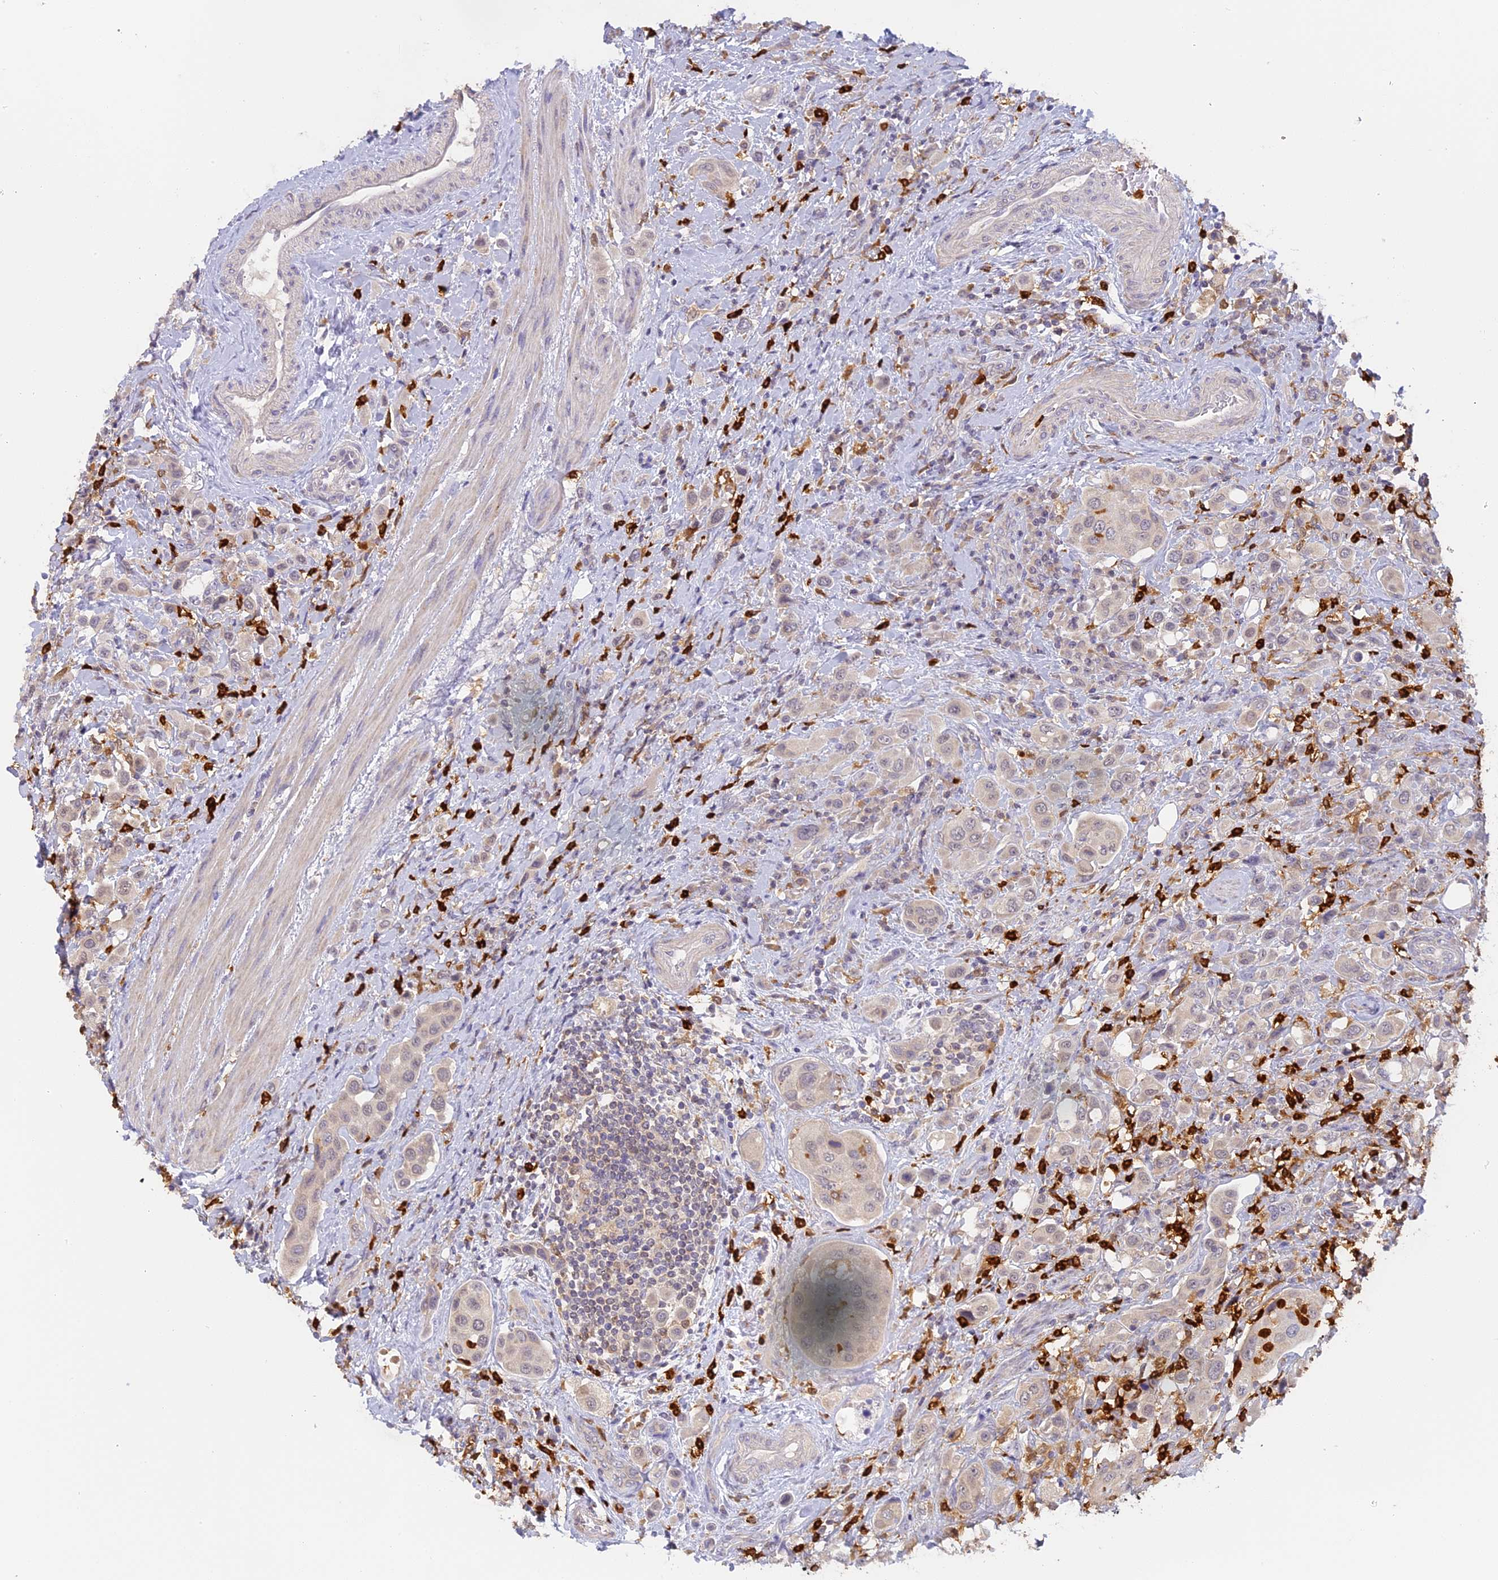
{"staining": {"intensity": "negative", "quantity": "none", "location": "none"}, "tissue": "urothelial cancer", "cell_type": "Tumor cells", "image_type": "cancer", "snomed": [{"axis": "morphology", "description": "Urothelial carcinoma, High grade"}, {"axis": "topography", "description": "Urinary bladder"}], "caption": "The micrograph reveals no staining of tumor cells in urothelial cancer.", "gene": "NCF4", "patient": {"sex": "male", "age": 50}}